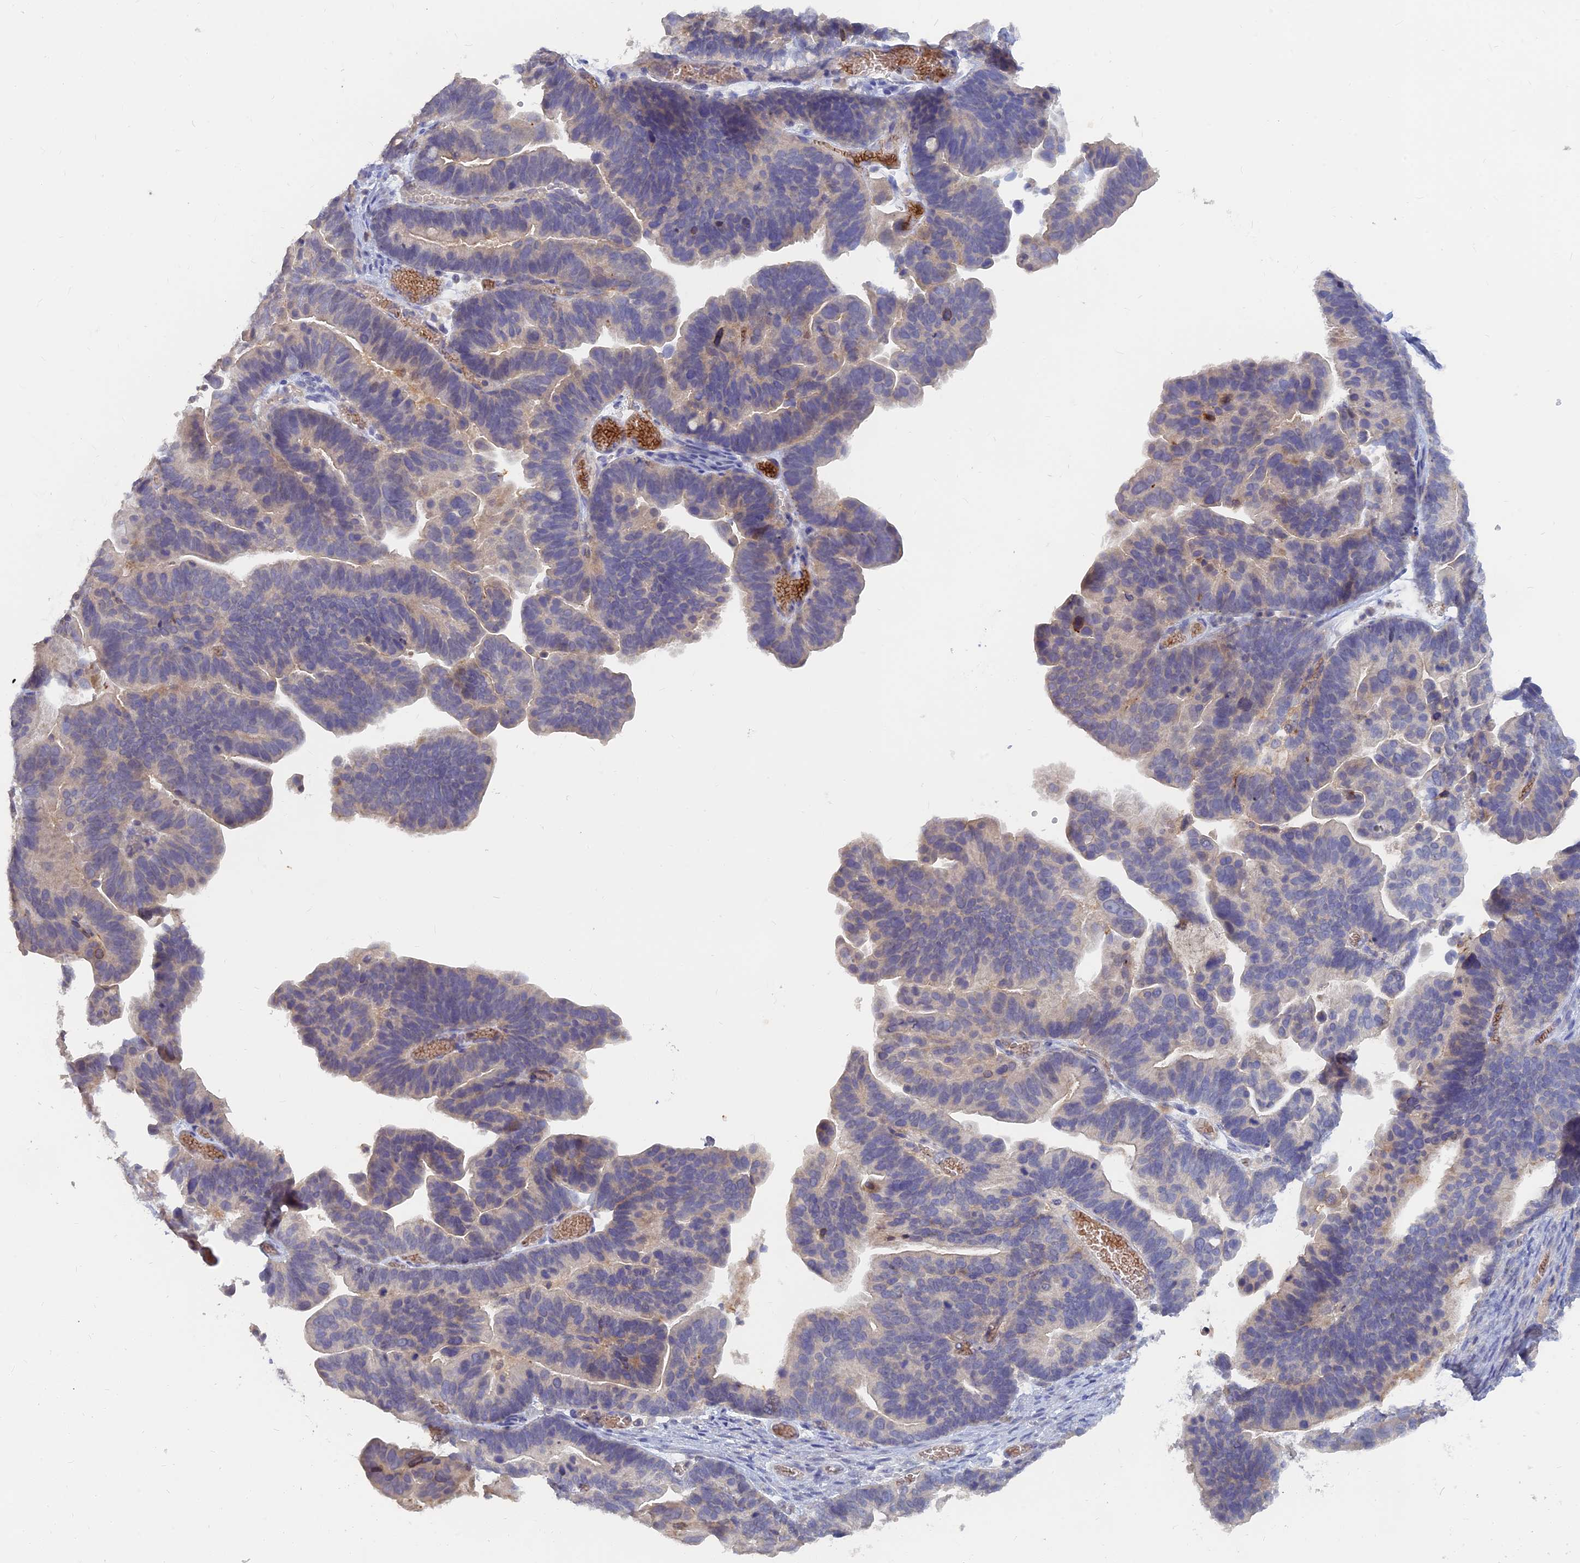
{"staining": {"intensity": "negative", "quantity": "none", "location": "none"}, "tissue": "ovarian cancer", "cell_type": "Tumor cells", "image_type": "cancer", "snomed": [{"axis": "morphology", "description": "Cystadenocarcinoma, serous, NOS"}, {"axis": "topography", "description": "Ovary"}], "caption": "This is a micrograph of immunohistochemistry staining of serous cystadenocarcinoma (ovarian), which shows no expression in tumor cells.", "gene": "ARRDC1", "patient": {"sex": "female", "age": 56}}